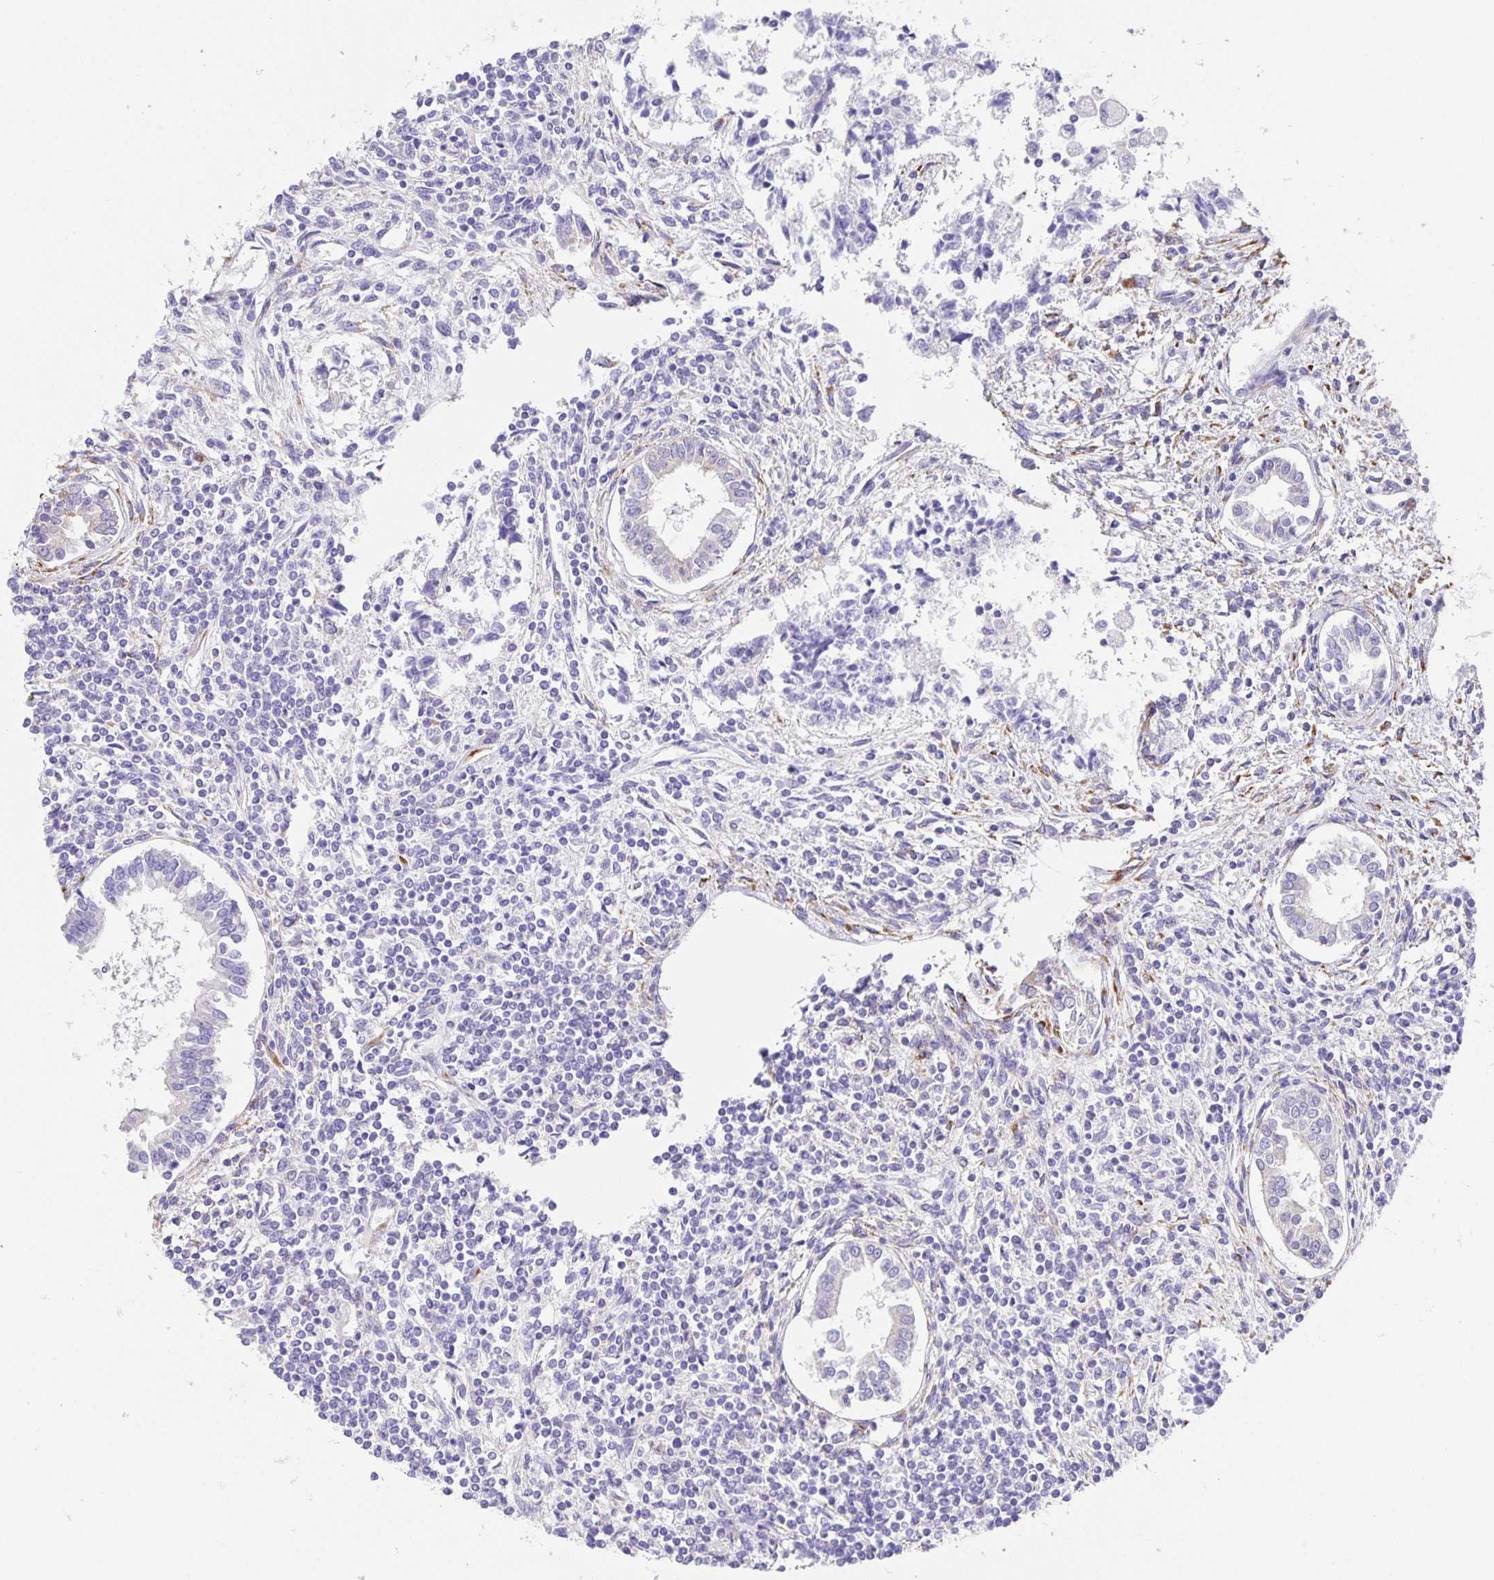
{"staining": {"intensity": "negative", "quantity": "none", "location": "none"}, "tissue": "testis cancer", "cell_type": "Tumor cells", "image_type": "cancer", "snomed": [{"axis": "morphology", "description": "Carcinoma, Embryonal, NOS"}, {"axis": "topography", "description": "Testis"}], "caption": "Embryonal carcinoma (testis) was stained to show a protein in brown. There is no significant expression in tumor cells. (DAB IHC, high magnification).", "gene": "PRR36", "patient": {"sex": "male", "age": 37}}